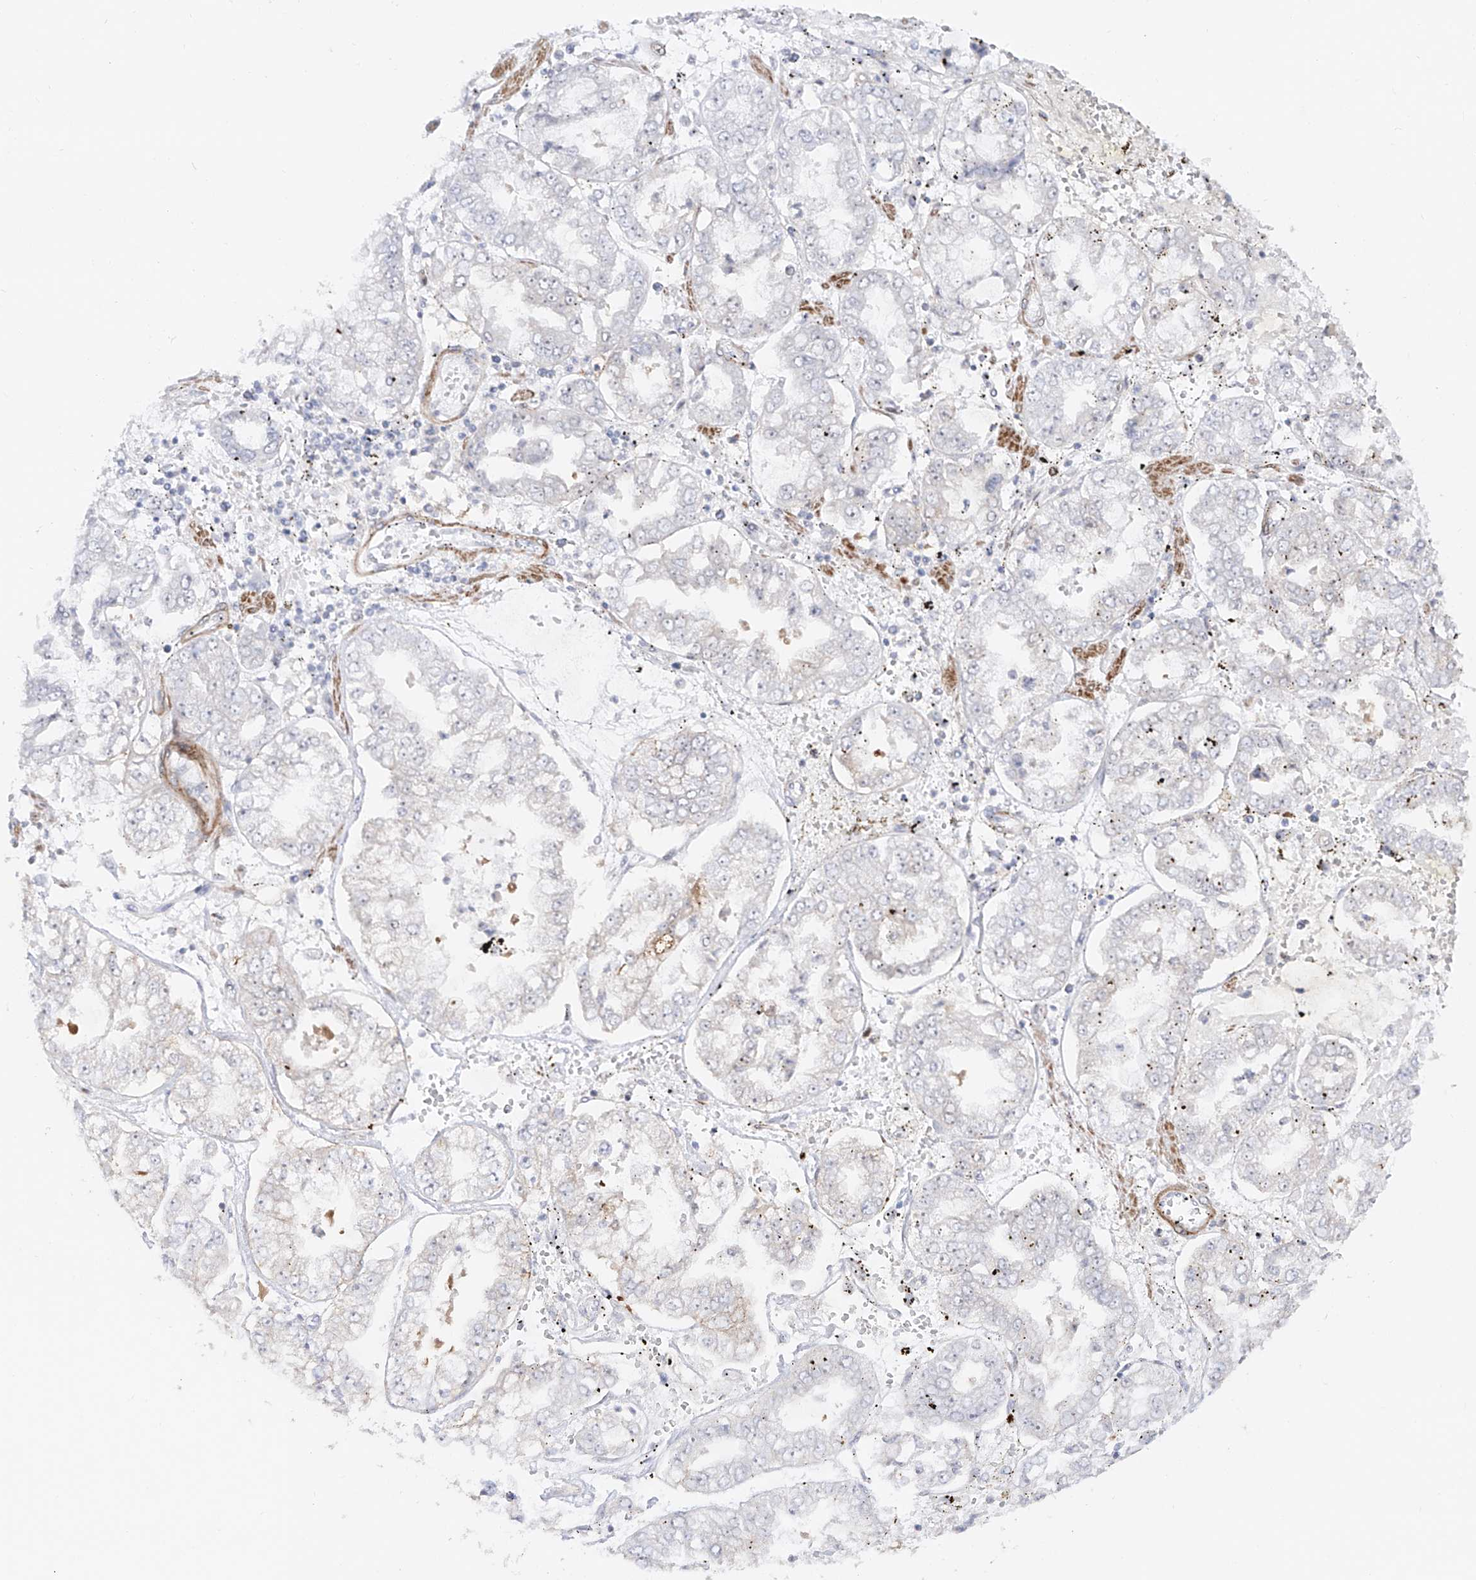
{"staining": {"intensity": "negative", "quantity": "none", "location": "none"}, "tissue": "stomach cancer", "cell_type": "Tumor cells", "image_type": "cancer", "snomed": [{"axis": "morphology", "description": "Adenocarcinoma, NOS"}, {"axis": "topography", "description": "Stomach"}], "caption": "High magnification brightfield microscopy of stomach cancer (adenocarcinoma) stained with DAB (3,3'-diaminobenzidine) (brown) and counterstained with hematoxylin (blue): tumor cells show no significant staining.", "gene": "ZNF180", "patient": {"sex": "male", "age": 76}}